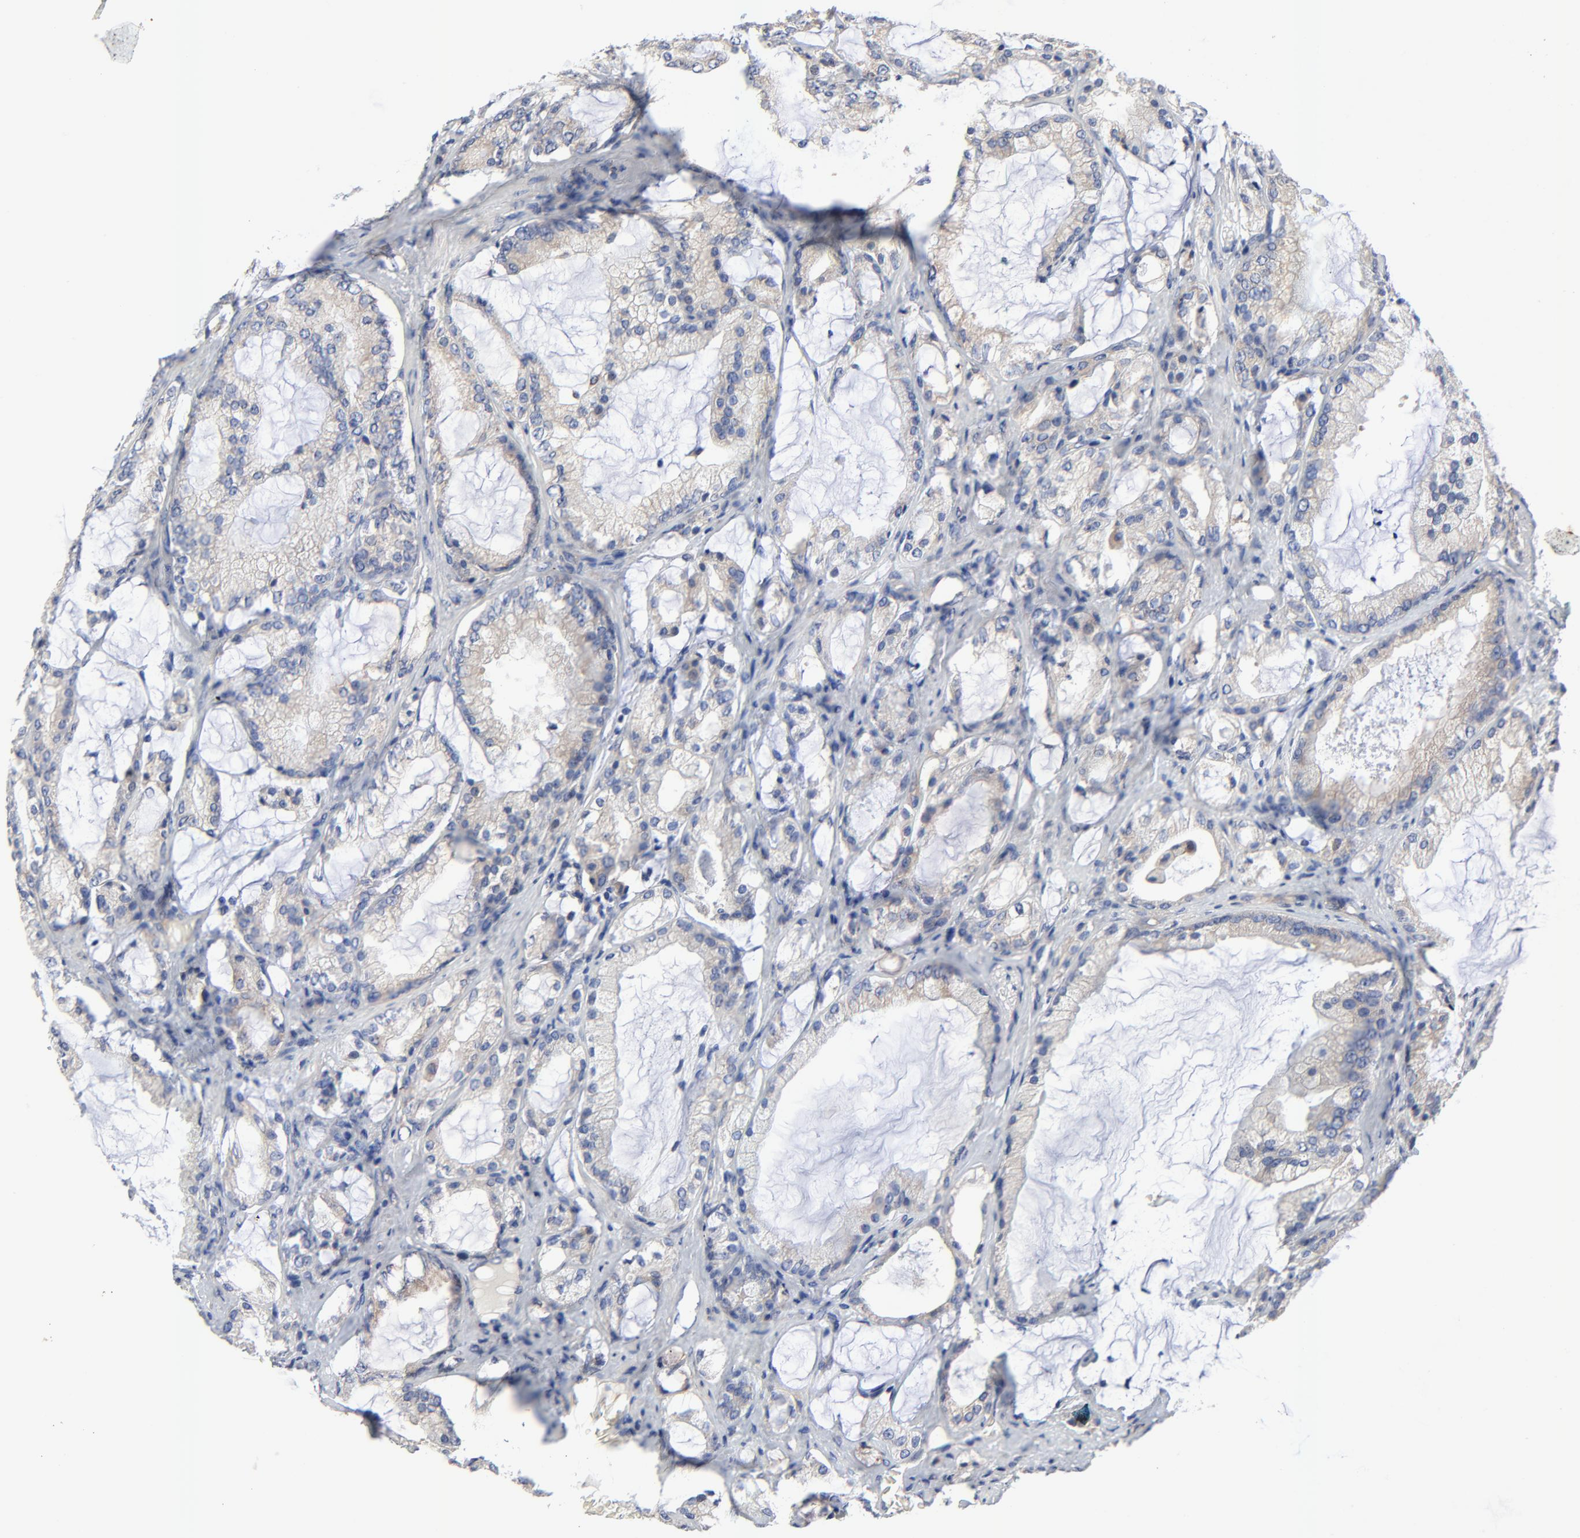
{"staining": {"intensity": "weak", "quantity": "<25%", "location": "cytoplasmic/membranous"}, "tissue": "prostate cancer", "cell_type": "Tumor cells", "image_type": "cancer", "snomed": [{"axis": "morphology", "description": "Adenocarcinoma, Medium grade"}, {"axis": "topography", "description": "Prostate"}], "caption": "Immunohistochemistry micrograph of neoplastic tissue: human prostate cancer (adenocarcinoma (medium-grade)) stained with DAB (3,3'-diaminobenzidine) demonstrates no significant protein positivity in tumor cells.", "gene": "VAV2", "patient": {"sex": "male", "age": 70}}